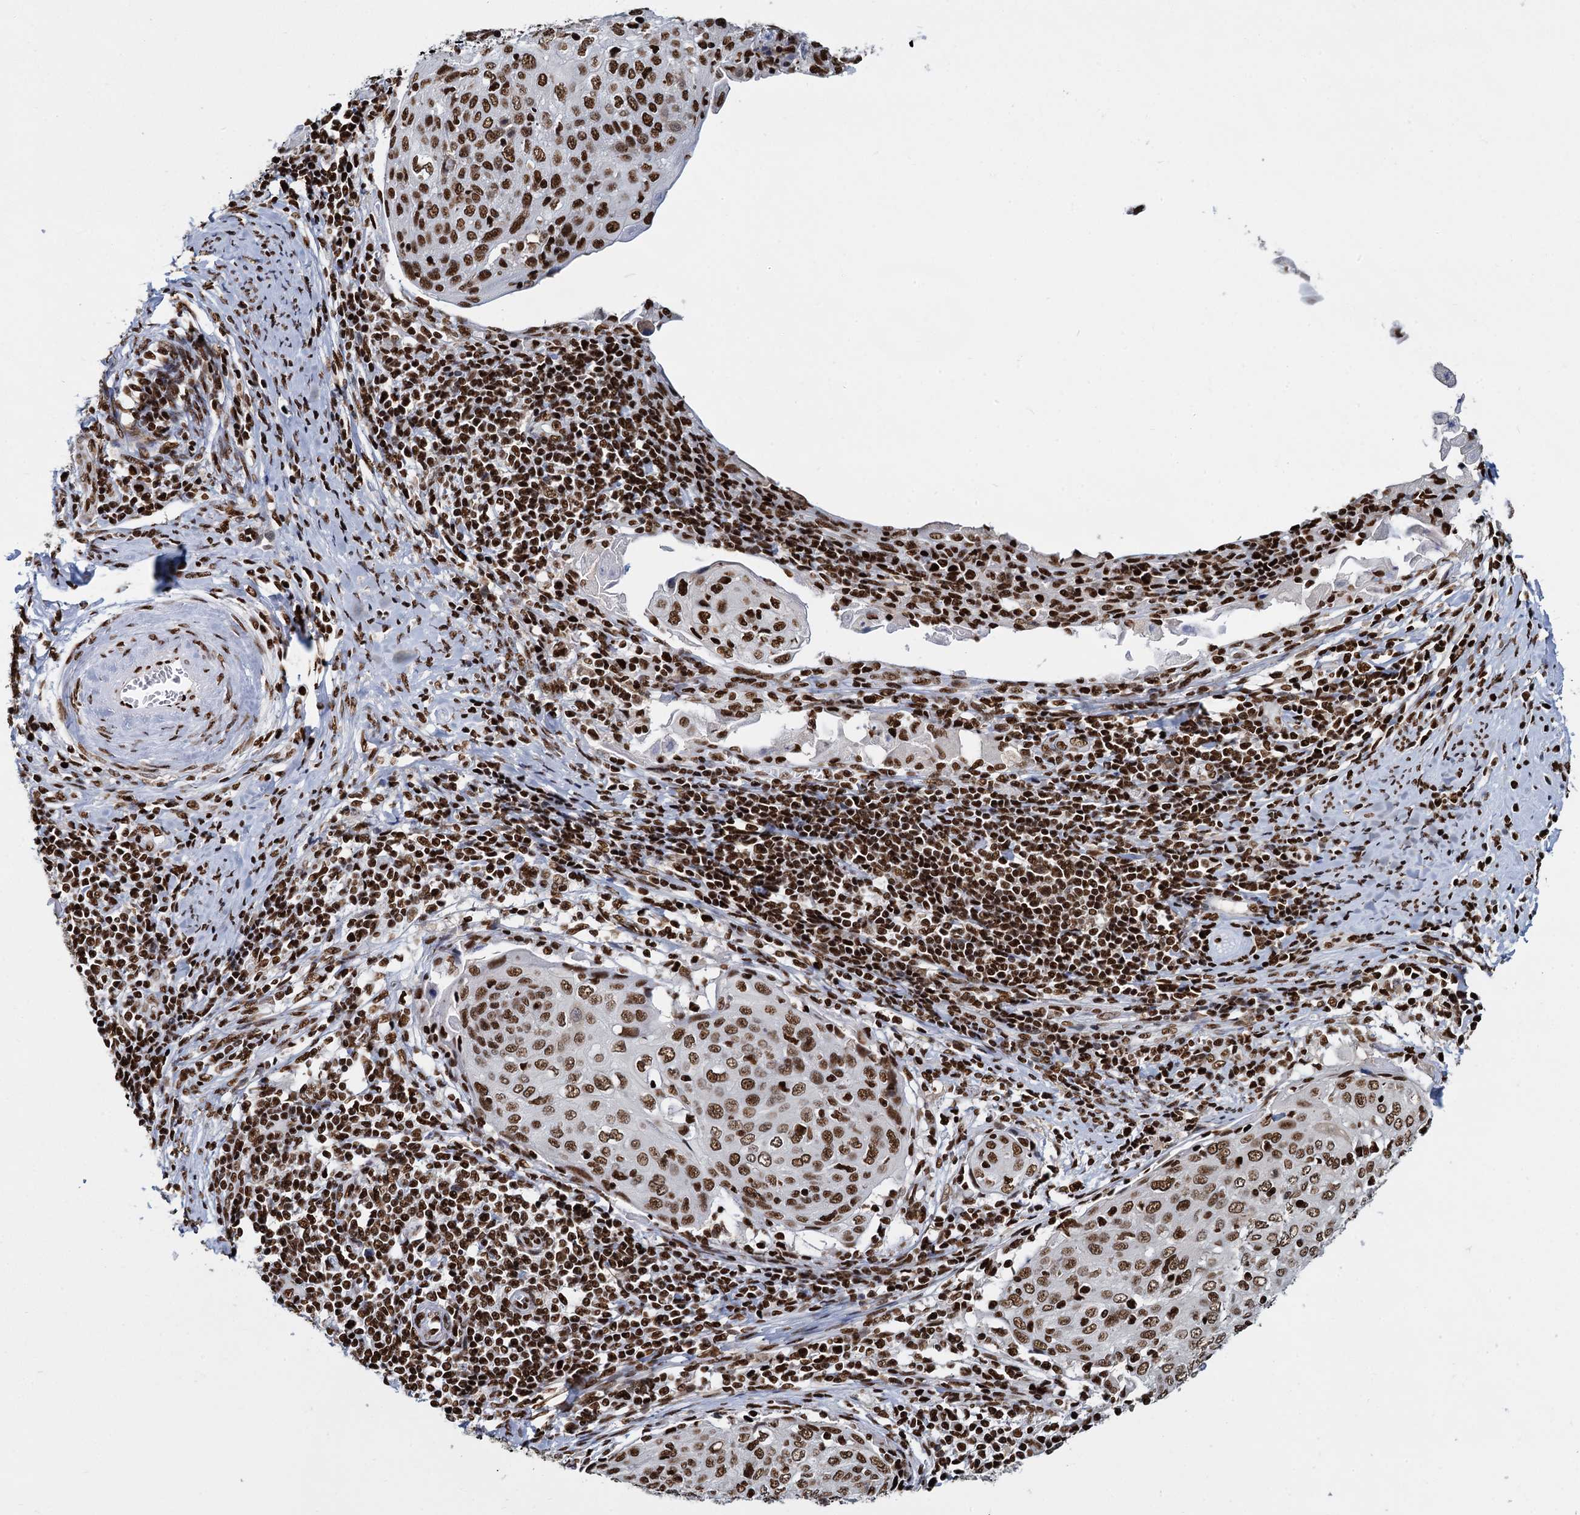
{"staining": {"intensity": "strong", "quantity": ">75%", "location": "nuclear"}, "tissue": "cervical cancer", "cell_type": "Tumor cells", "image_type": "cancer", "snomed": [{"axis": "morphology", "description": "Squamous cell carcinoma, NOS"}, {"axis": "topography", "description": "Cervix"}], "caption": "Cervical cancer tissue shows strong nuclear expression in about >75% of tumor cells, visualized by immunohistochemistry. The staining was performed using DAB (3,3'-diaminobenzidine), with brown indicating positive protein expression. Nuclei are stained blue with hematoxylin.", "gene": "DCPS", "patient": {"sex": "female", "age": 67}}